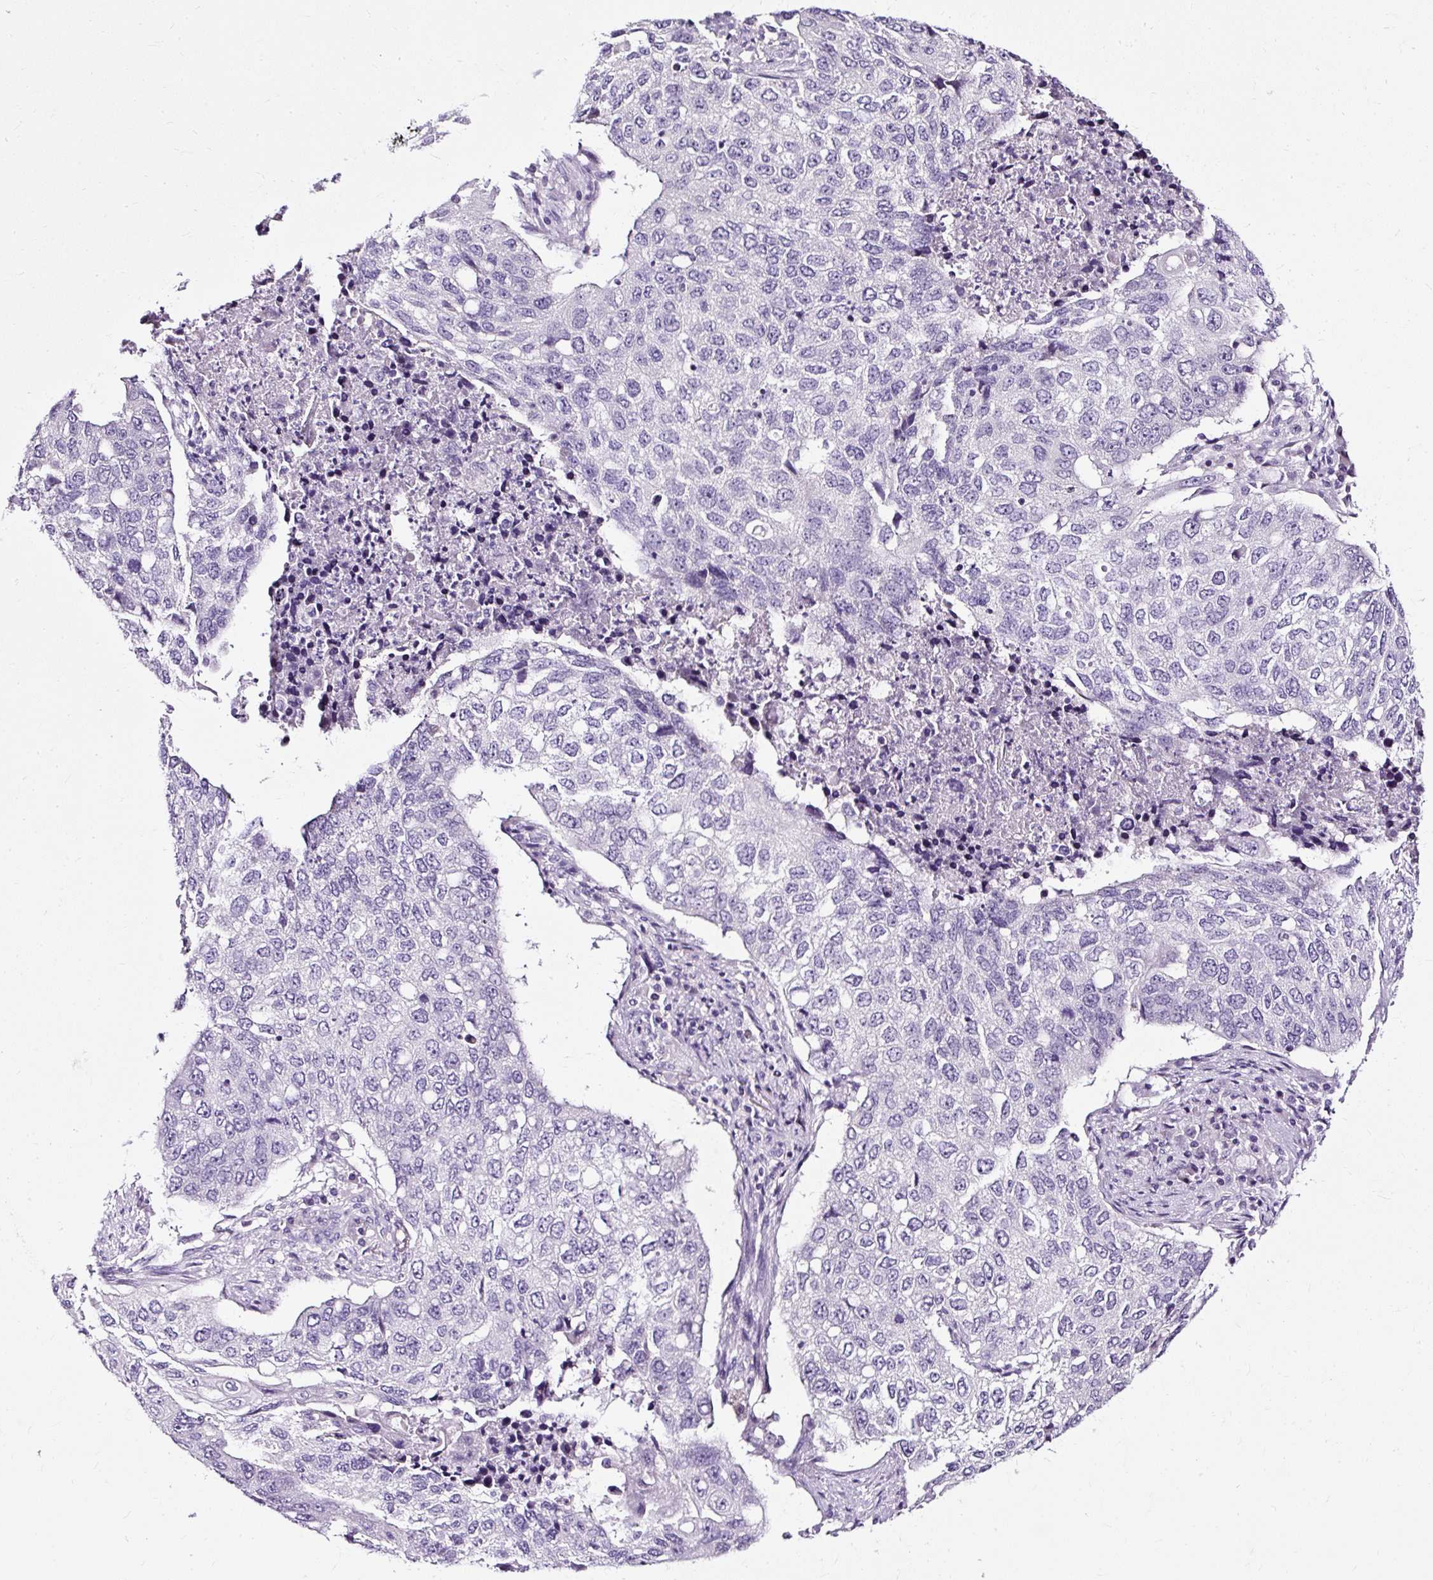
{"staining": {"intensity": "negative", "quantity": "none", "location": "none"}, "tissue": "lung cancer", "cell_type": "Tumor cells", "image_type": "cancer", "snomed": [{"axis": "morphology", "description": "Squamous cell carcinoma, NOS"}, {"axis": "topography", "description": "Lung"}], "caption": "This is an immunohistochemistry (IHC) micrograph of lung squamous cell carcinoma. There is no positivity in tumor cells.", "gene": "ATP2A1", "patient": {"sex": "female", "age": 63}}